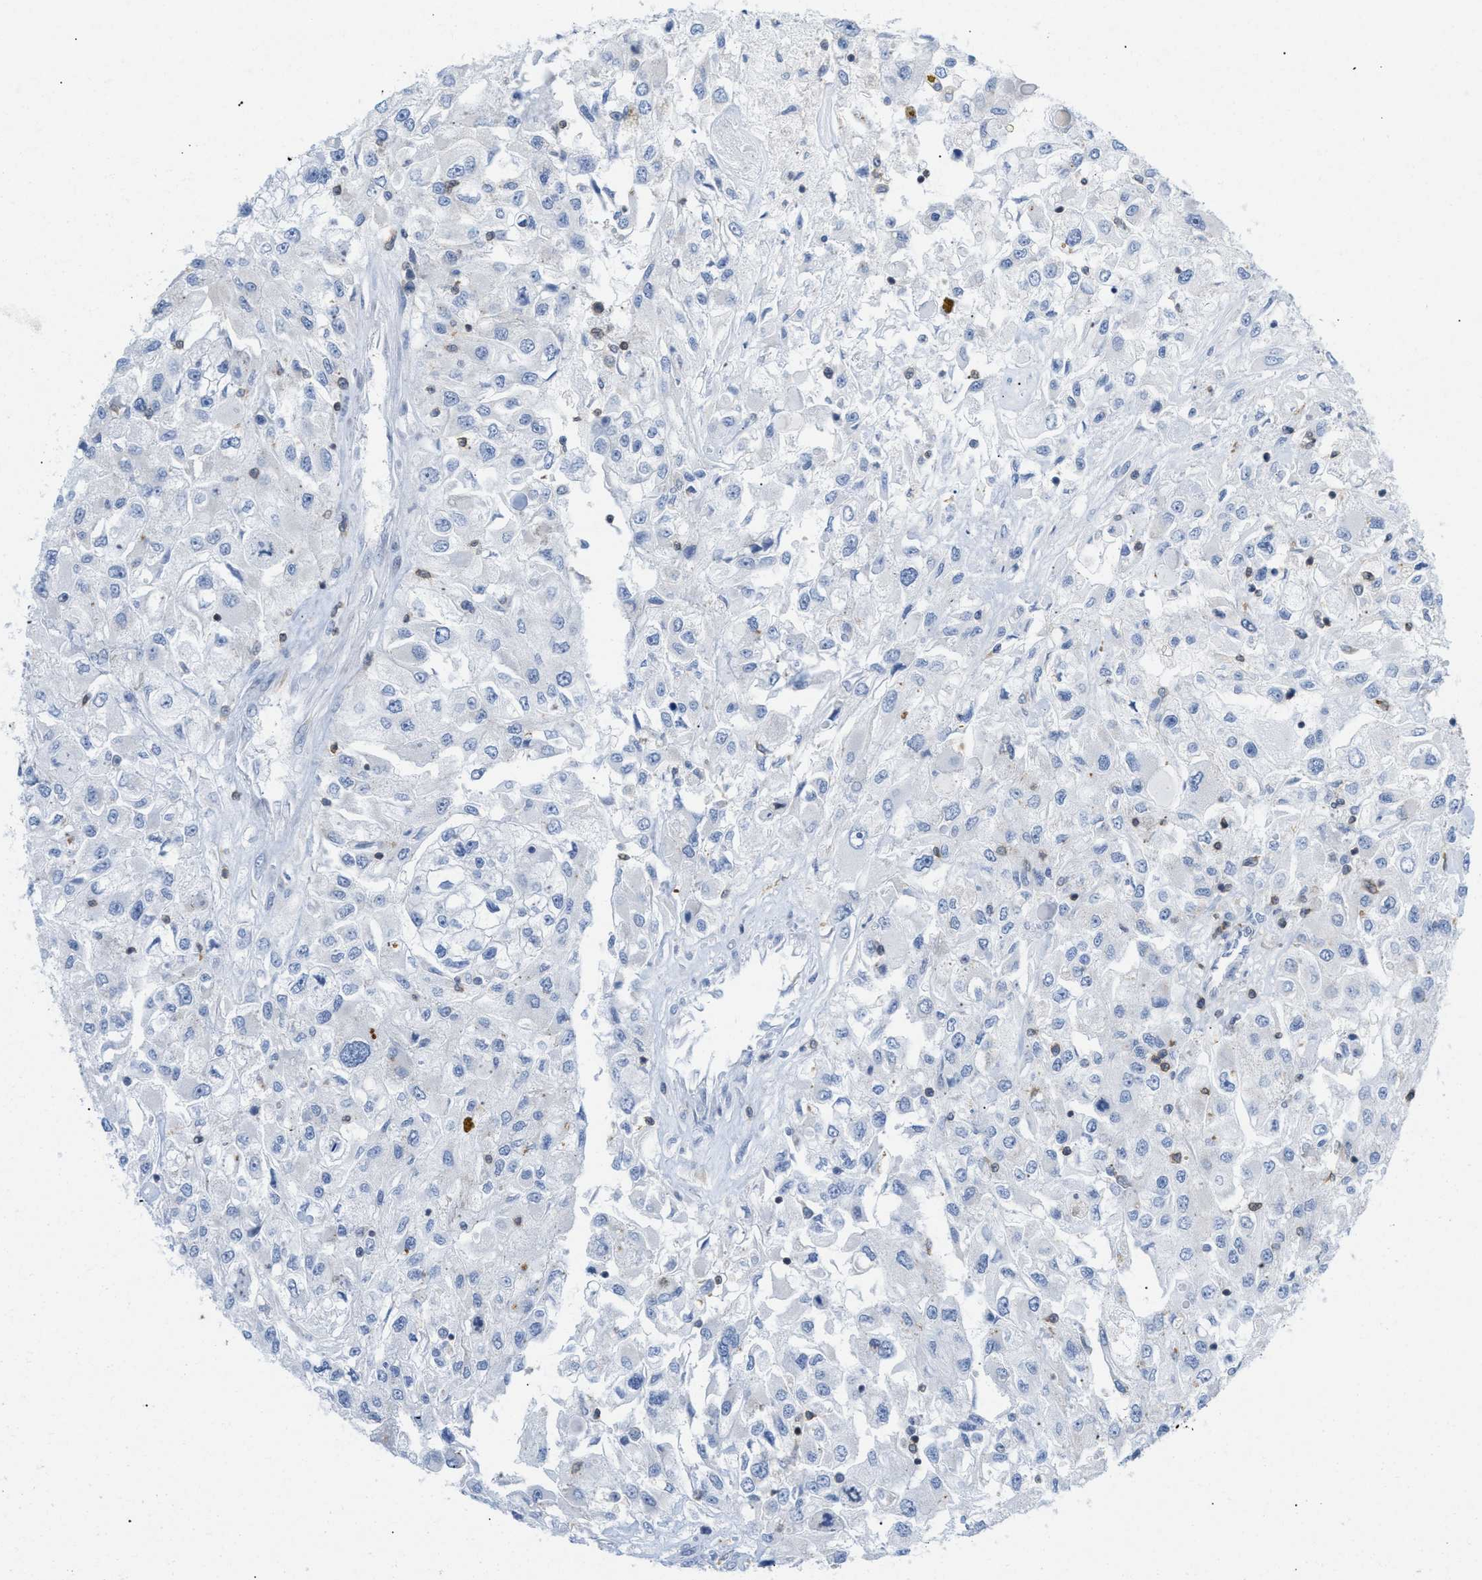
{"staining": {"intensity": "negative", "quantity": "none", "location": "none"}, "tissue": "renal cancer", "cell_type": "Tumor cells", "image_type": "cancer", "snomed": [{"axis": "morphology", "description": "Adenocarcinoma, NOS"}, {"axis": "topography", "description": "Kidney"}], "caption": "Tumor cells show no significant protein positivity in renal cancer (adenocarcinoma).", "gene": "IL16", "patient": {"sex": "female", "age": 52}}